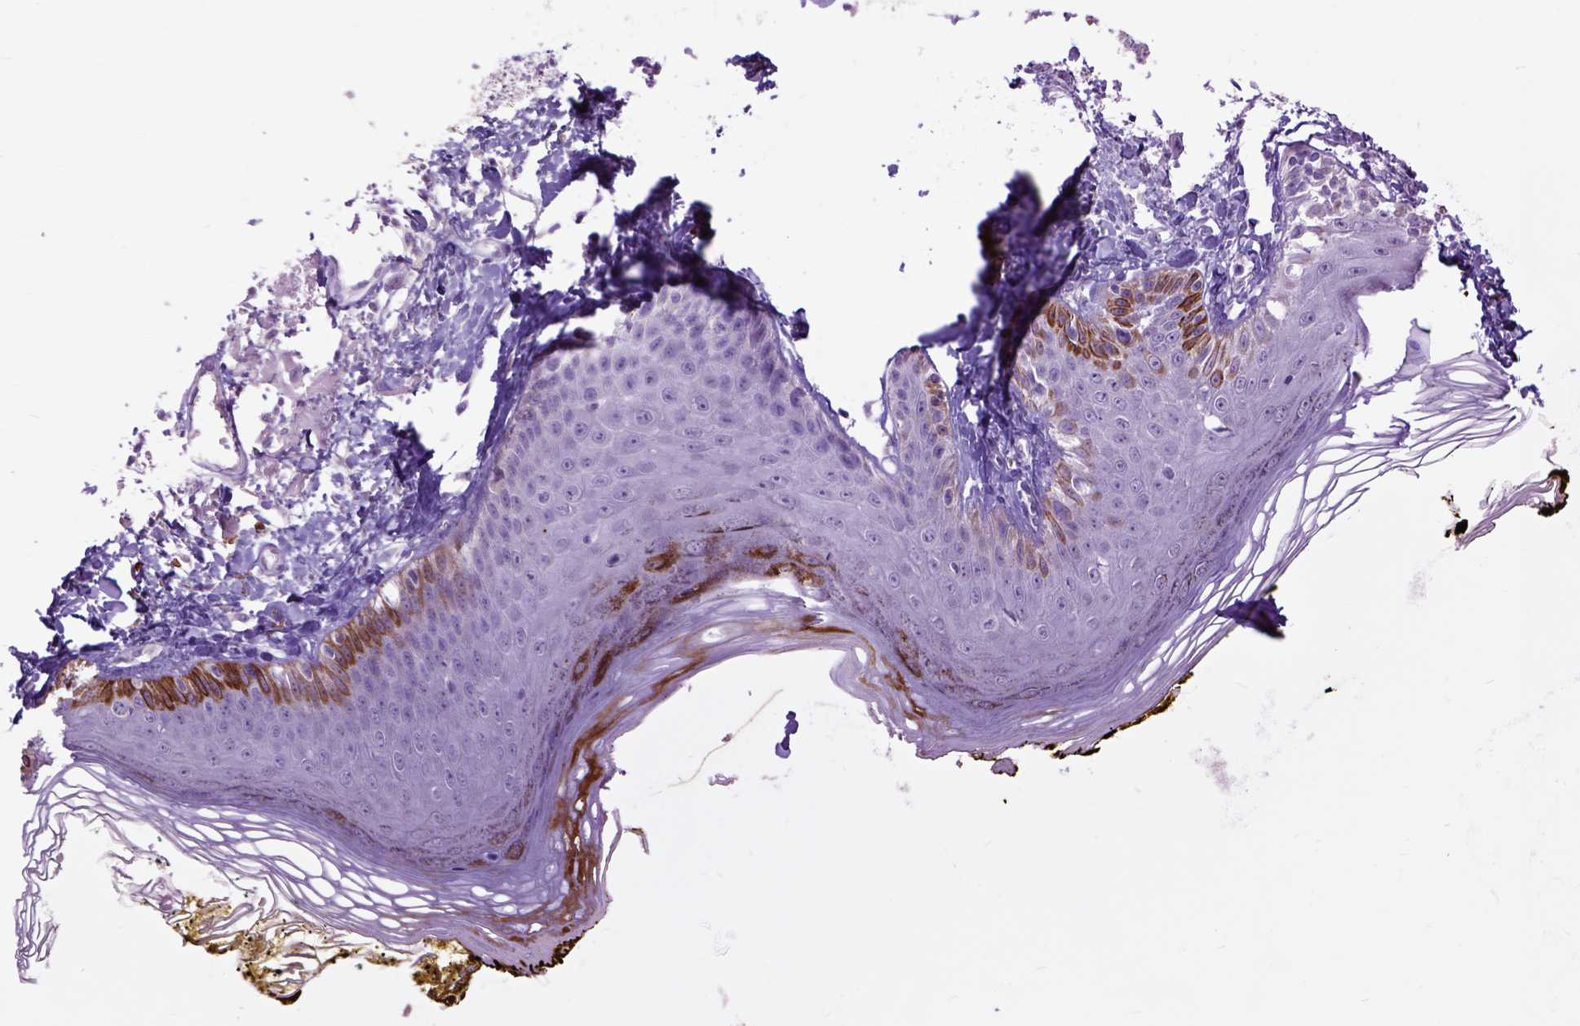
{"staining": {"intensity": "negative", "quantity": "none", "location": "none"}, "tissue": "skin", "cell_type": "Fibroblasts", "image_type": "normal", "snomed": [{"axis": "morphology", "description": "Normal tissue, NOS"}, {"axis": "topography", "description": "Skin"}], "caption": "This histopathology image is of unremarkable skin stained with IHC to label a protein in brown with the nuclei are counter-stained blue. There is no expression in fibroblasts.", "gene": "RAB25", "patient": {"sex": "male", "age": 76}}